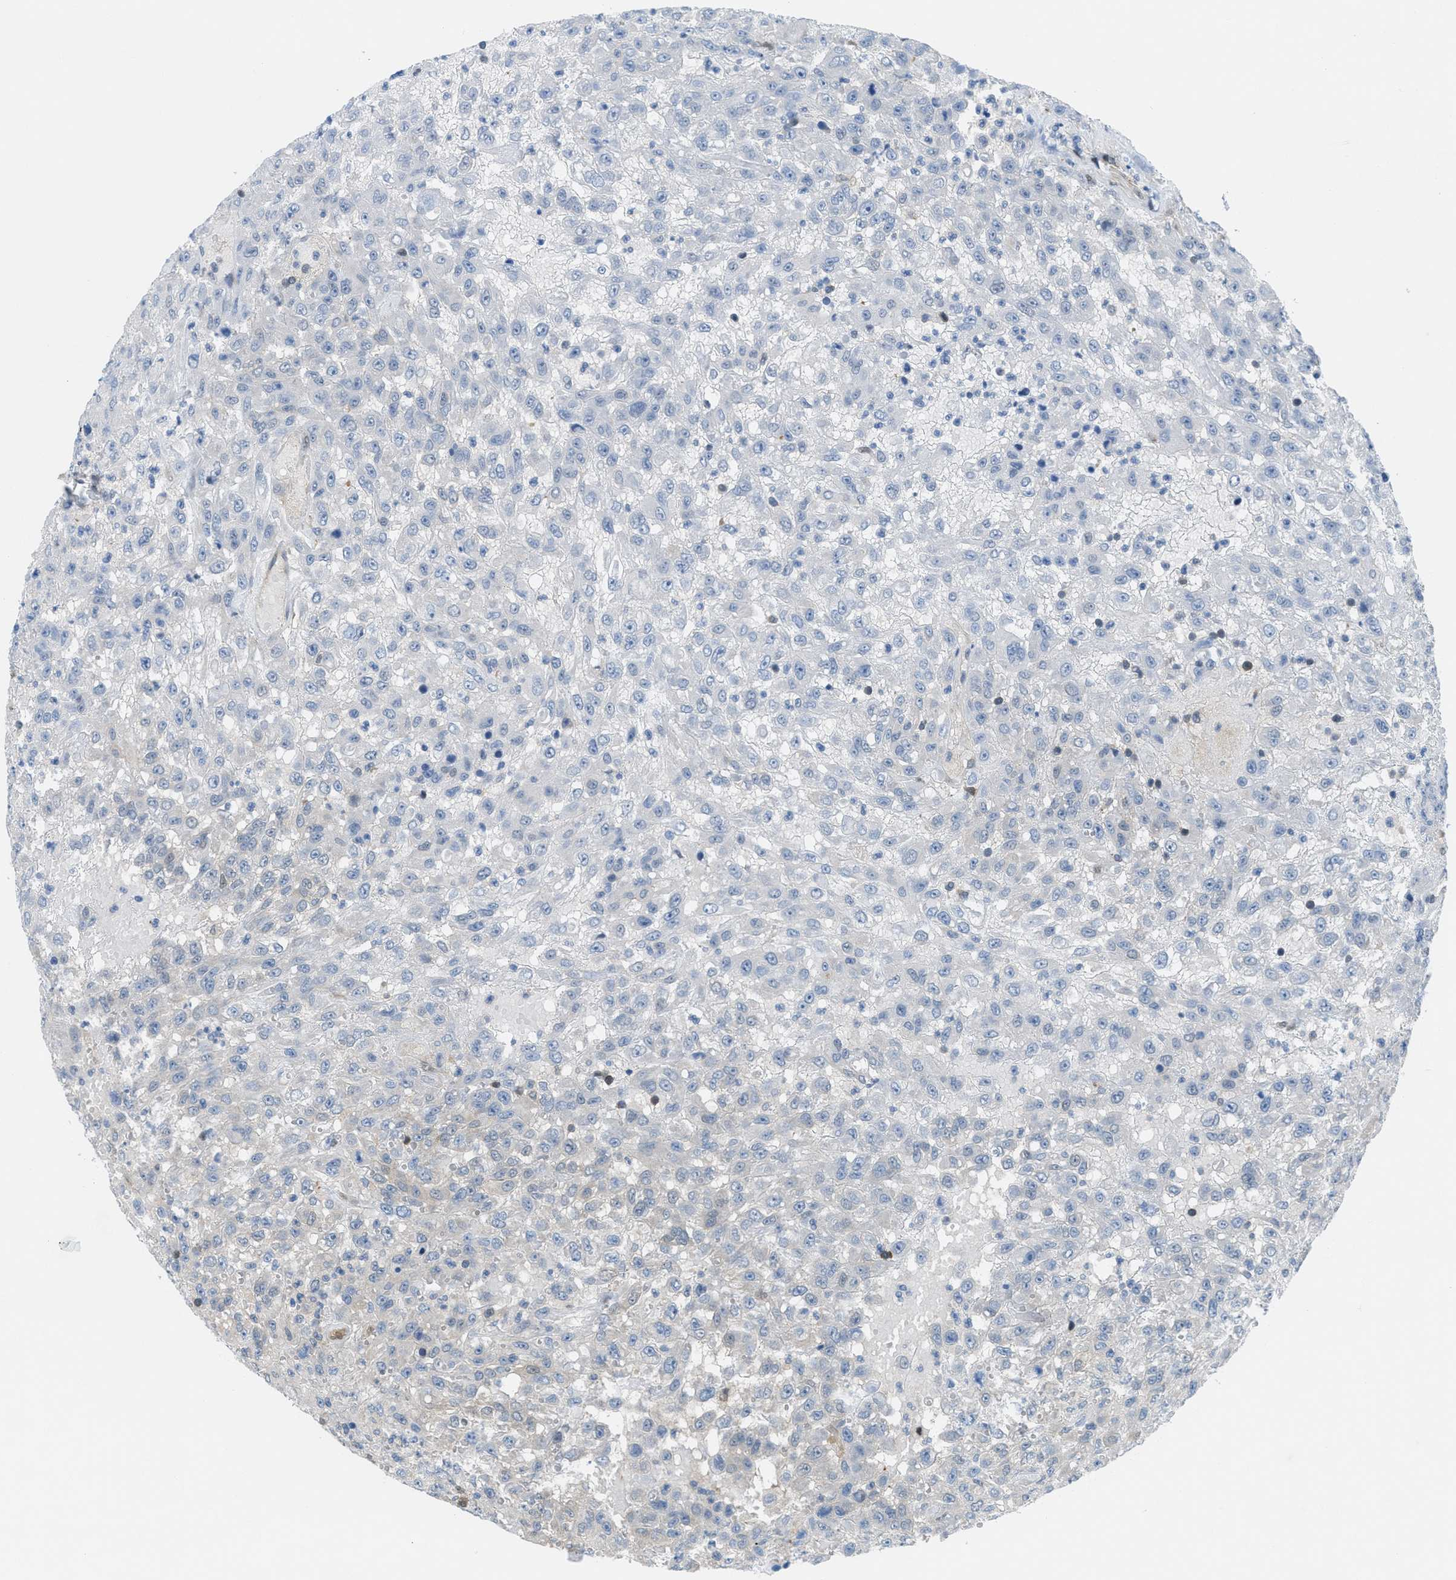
{"staining": {"intensity": "negative", "quantity": "none", "location": "none"}, "tissue": "urothelial cancer", "cell_type": "Tumor cells", "image_type": "cancer", "snomed": [{"axis": "morphology", "description": "Urothelial carcinoma, High grade"}, {"axis": "topography", "description": "Urinary bladder"}], "caption": "Urothelial cancer was stained to show a protein in brown. There is no significant positivity in tumor cells. (Stains: DAB IHC with hematoxylin counter stain, Microscopy: brightfield microscopy at high magnification).", "gene": "PIP5K1C", "patient": {"sex": "male", "age": 46}}